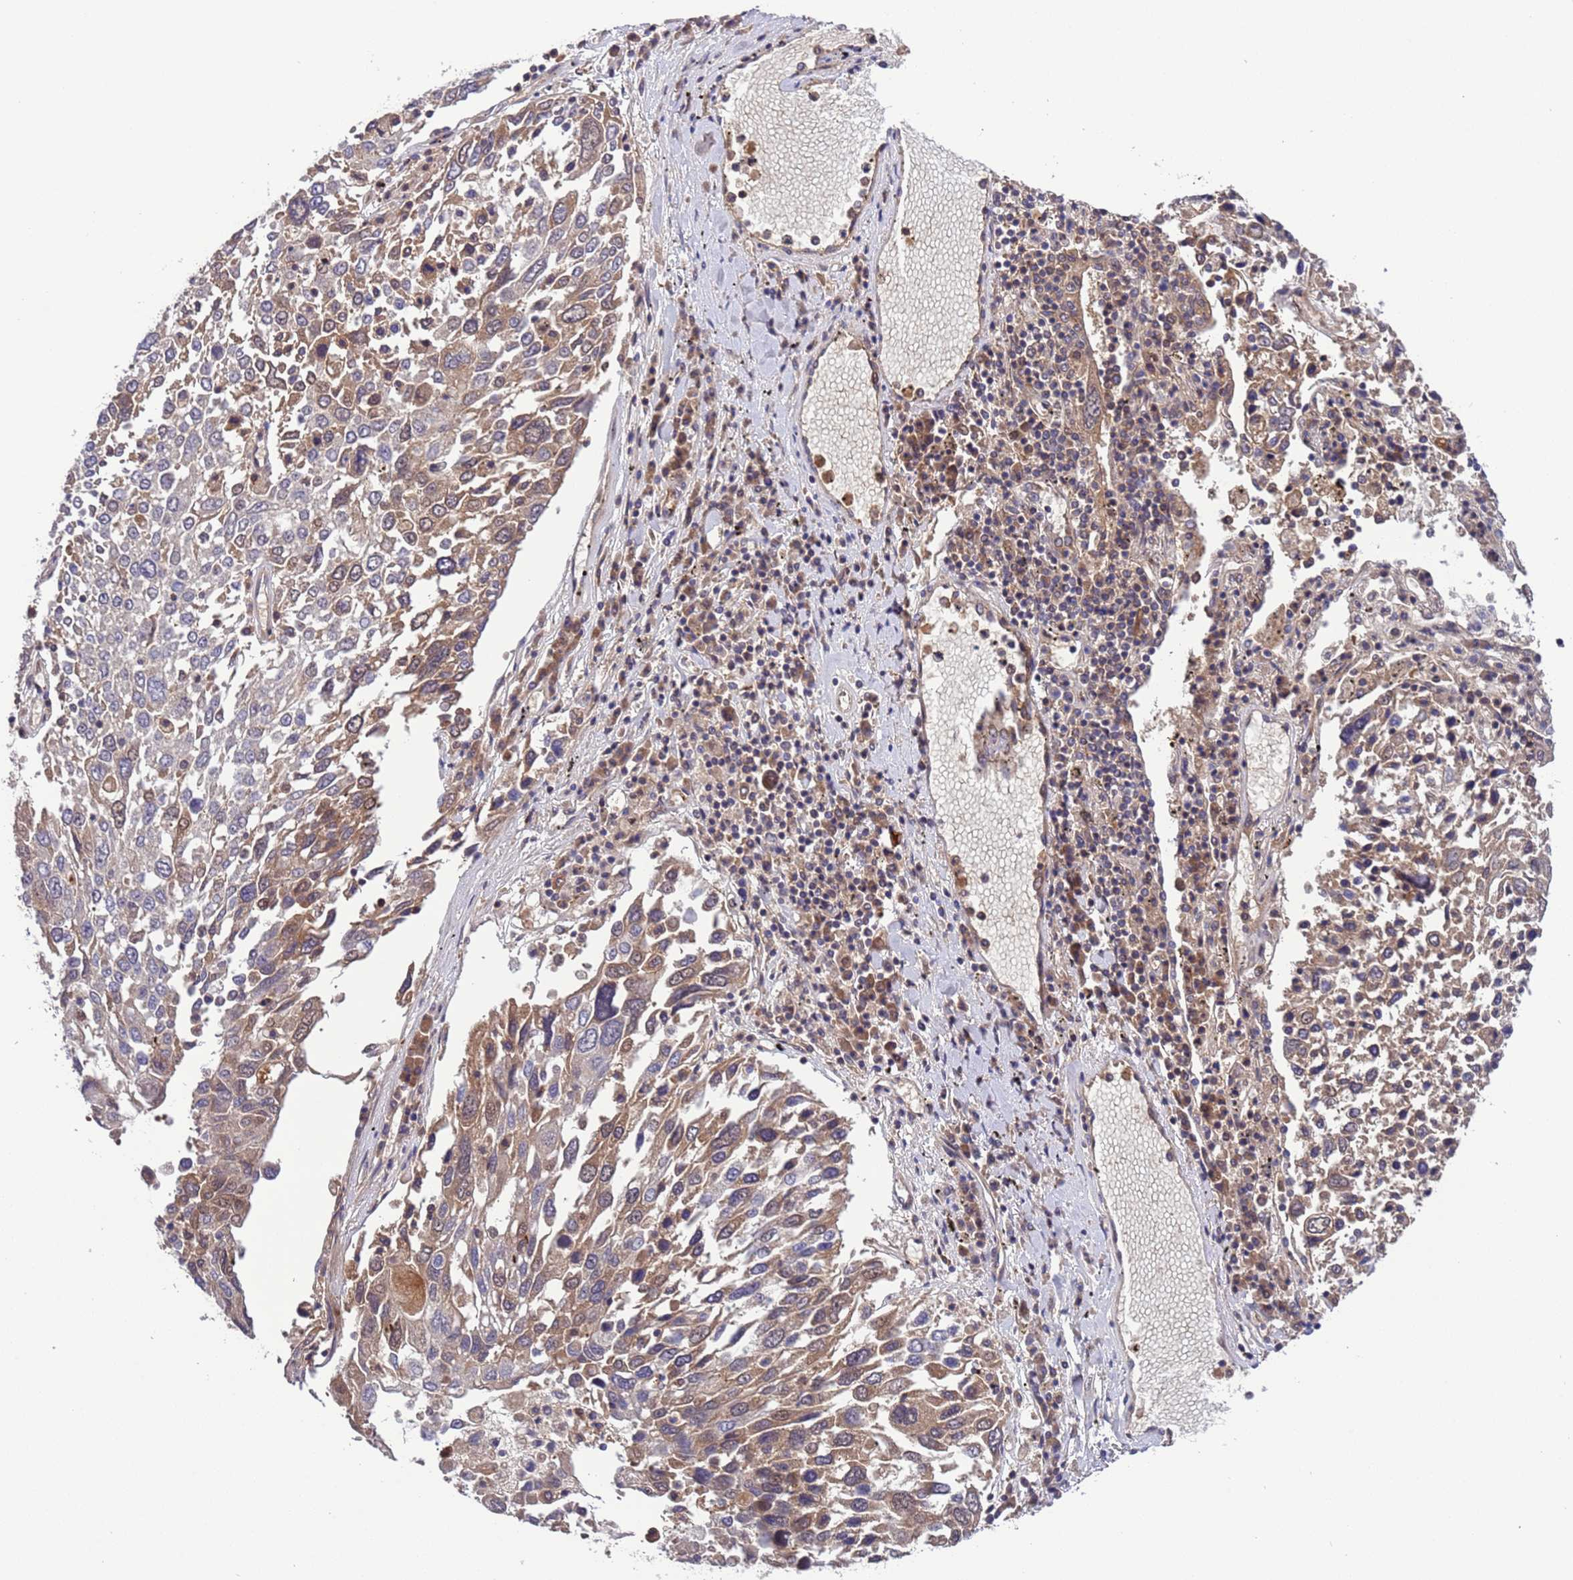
{"staining": {"intensity": "moderate", "quantity": ">75%", "location": "cytoplasmic/membranous"}, "tissue": "lung cancer", "cell_type": "Tumor cells", "image_type": "cancer", "snomed": [{"axis": "morphology", "description": "Squamous cell carcinoma, NOS"}, {"axis": "topography", "description": "Lung"}], "caption": "A micrograph of human squamous cell carcinoma (lung) stained for a protein demonstrates moderate cytoplasmic/membranous brown staining in tumor cells.", "gene": "PARP16", "patient": {"sex": "male", "age": 65}}